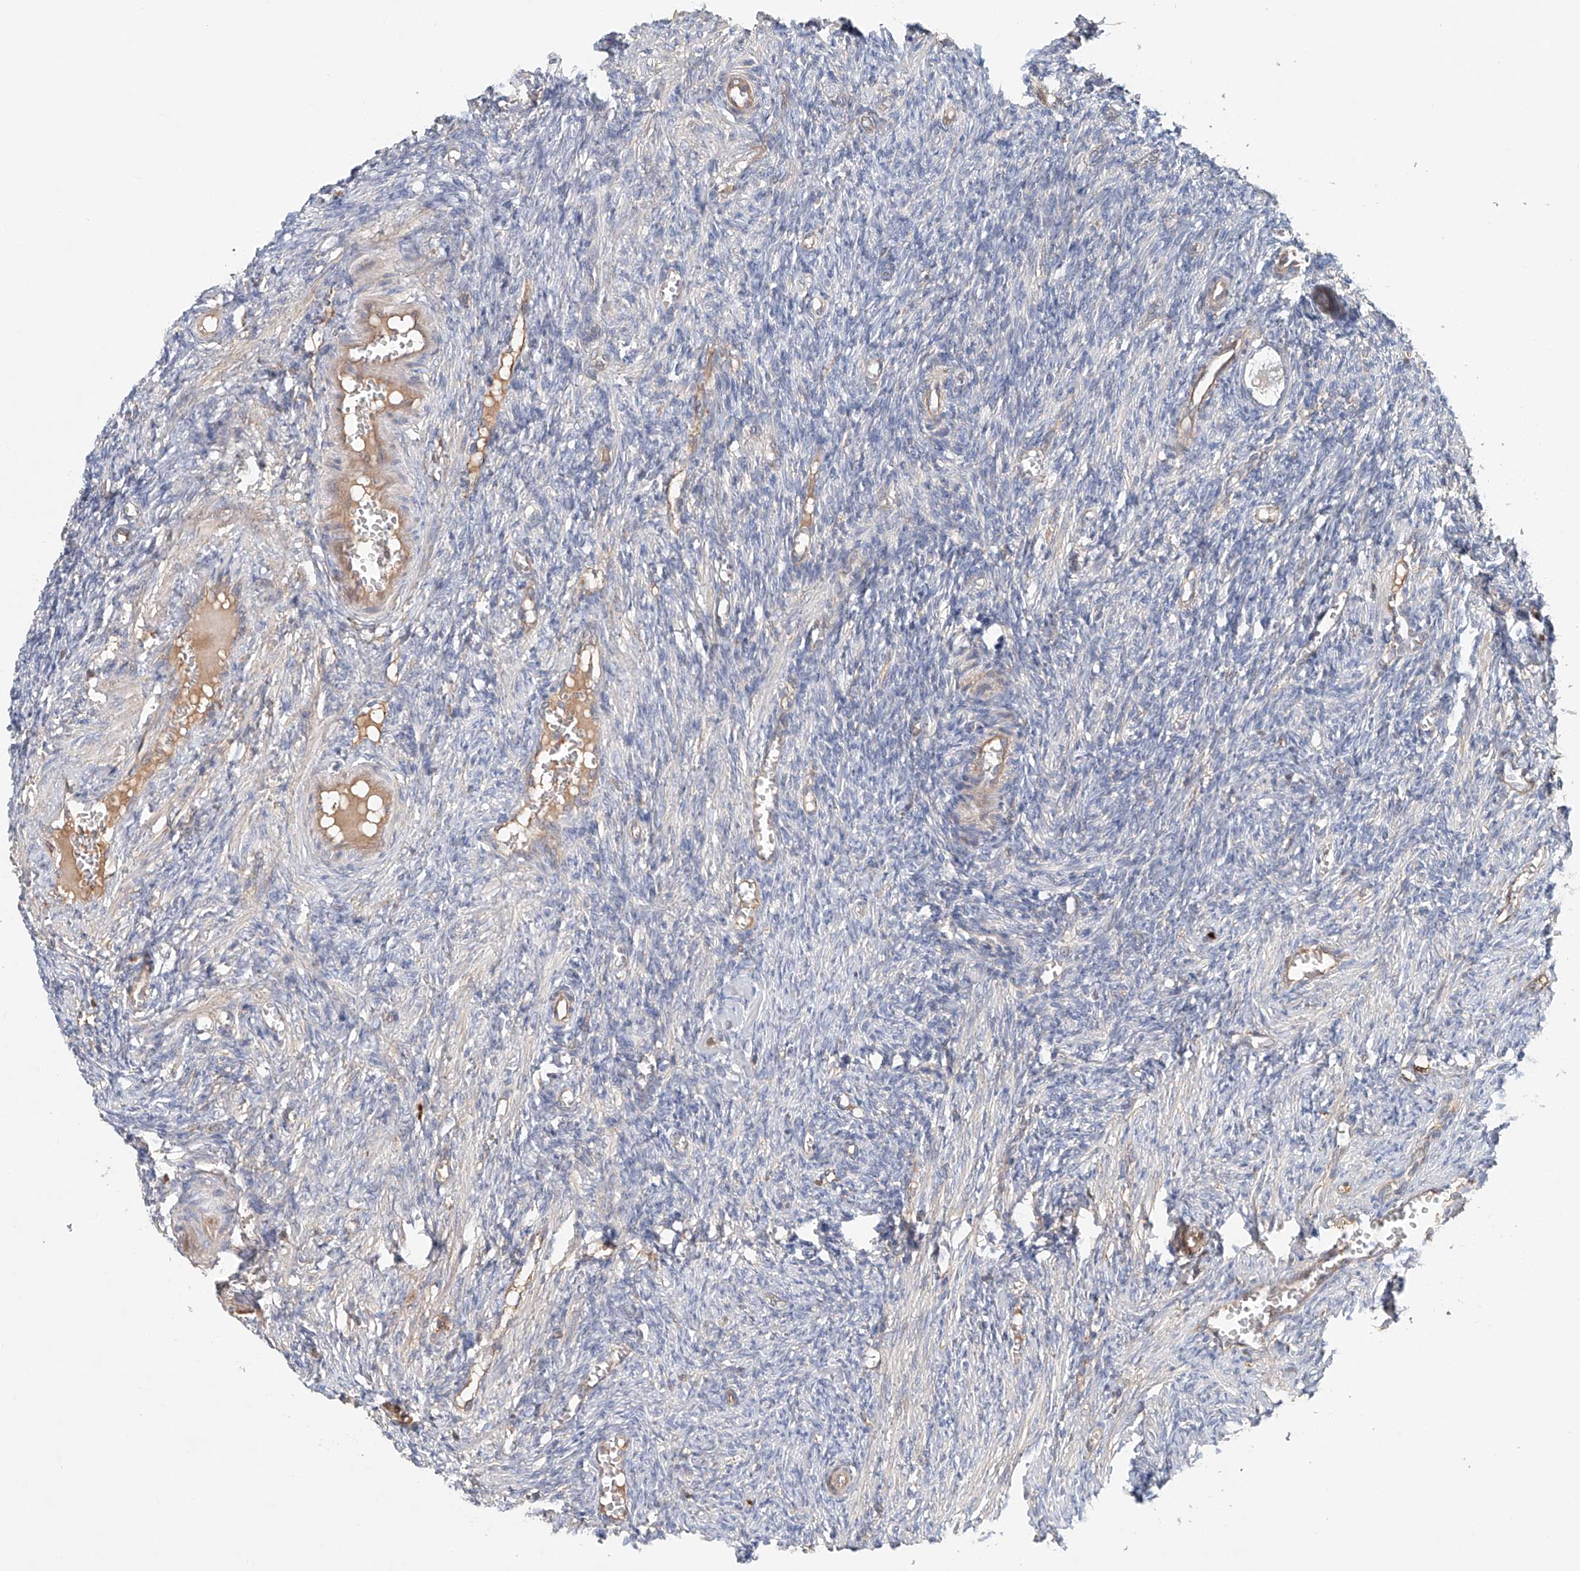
{"staining": {"intensity": "negative", "quantity": "none", "location": "none"}, "tissue": "ovary", "cell_type": "Follicle cells", "image_type": "normal", "snomed": [{"axis": "morphology", "description": "Normal tissue, NOS"}, {"axis": "topography", "description": "Ovary"}], "caption": "A photomicrograph of human ovary is negative for staining in follicle cells. The staining is performed using DAB brown chromogen with nuclei counter-stained in using hematoxylin.", "gene": "FRYL", "patient": {"sex": "female", "age": 27}}